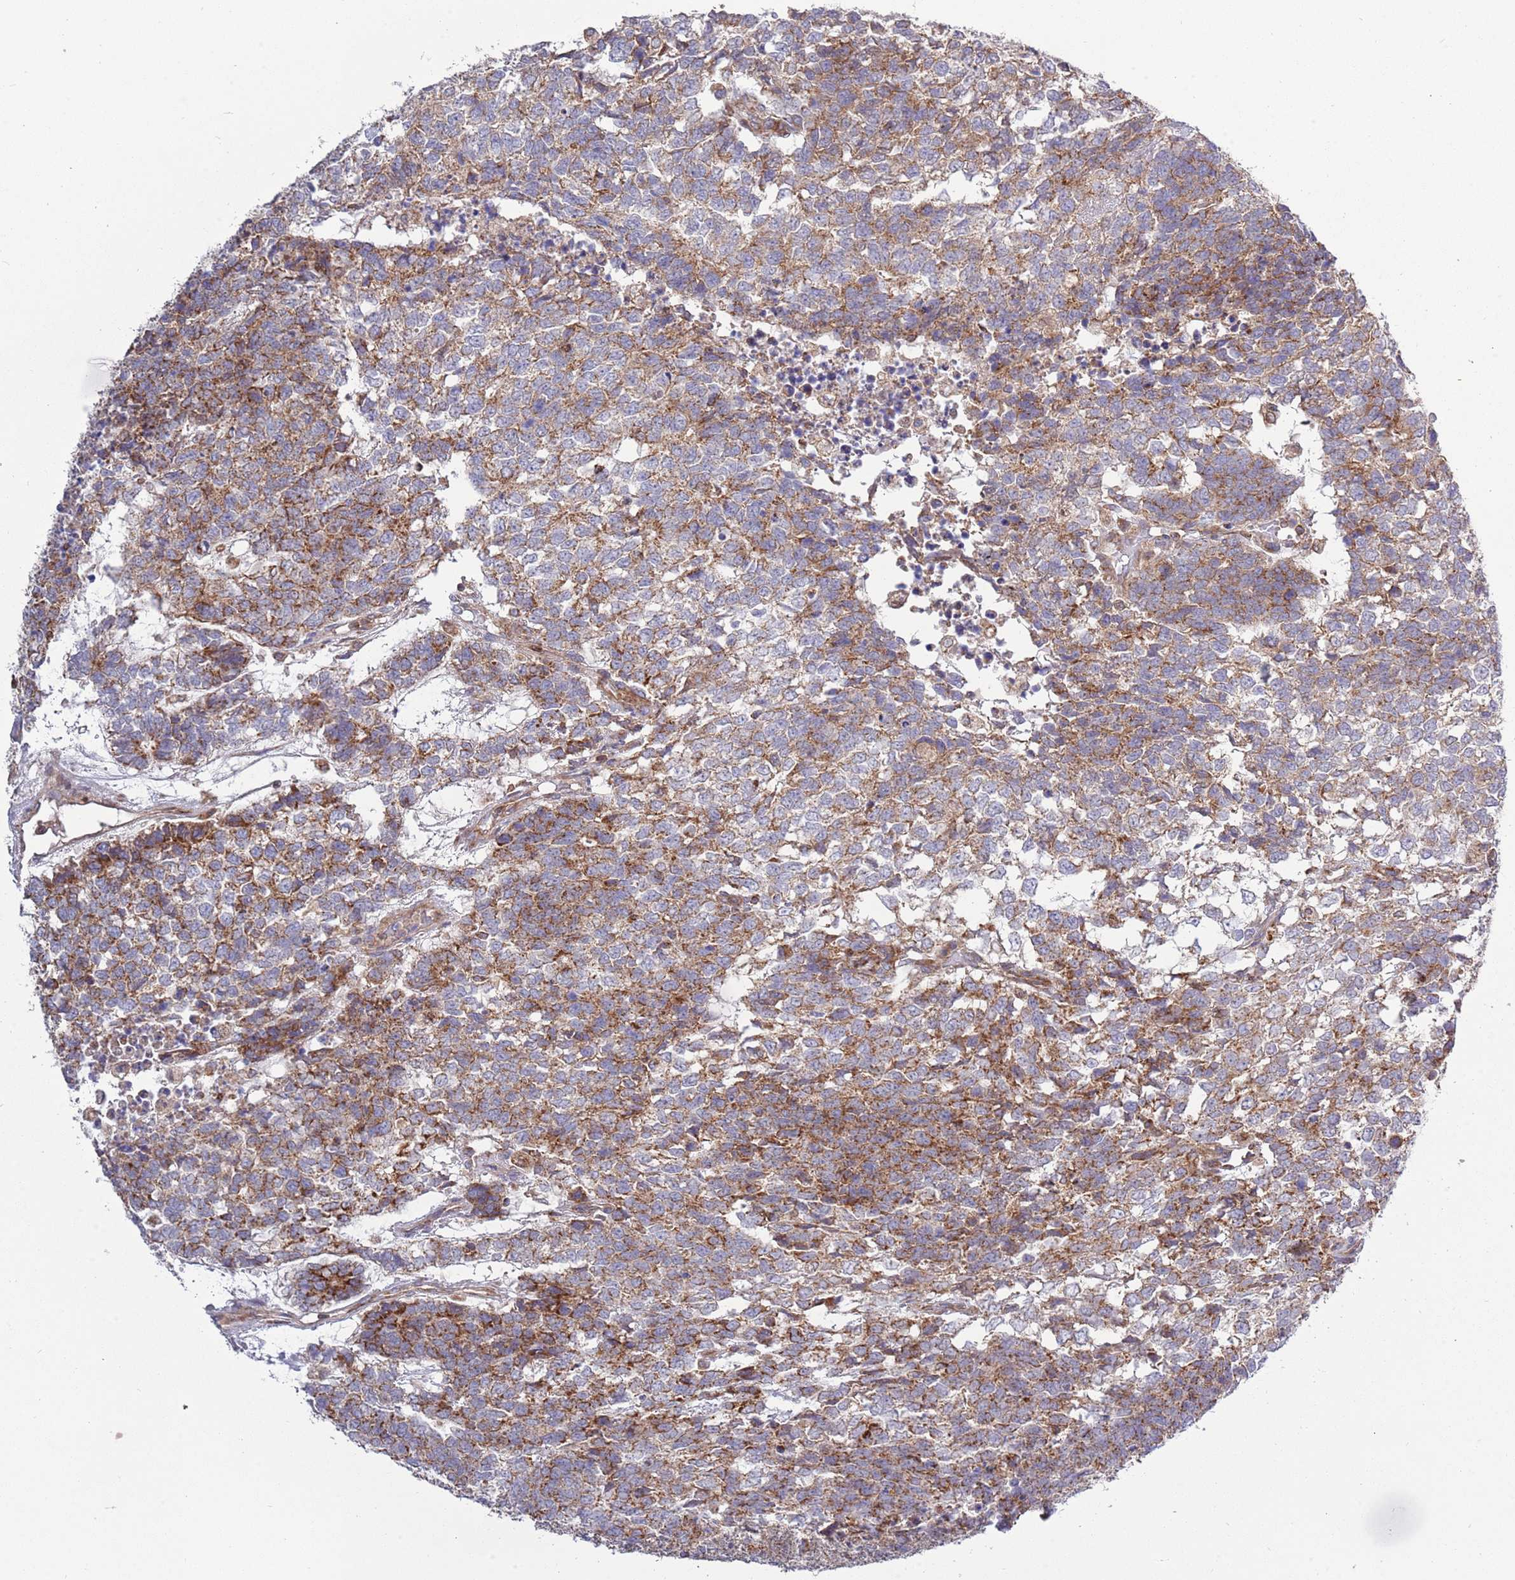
{"staining": {"intensity": "moderate", "quantity": ">75%", "location": "cytoplasmic/membranous"}, "tissue": "testis cancer", "cell_type": "Tumor cells", "image_type": "cancer", "snomed": [{"axis": "morphology", "description": "Carcinoma, Embryonal, NOS"}, {"axis": "topography", "description": "Testis"}], "caption": "Human testis cancer stained with a brown dye exhibits moderate cytoplasmic/membranous positive expression in about >75% of tumor cells.", "gene": "IRS4", "patient": {"sex": "male", "age": 23}}